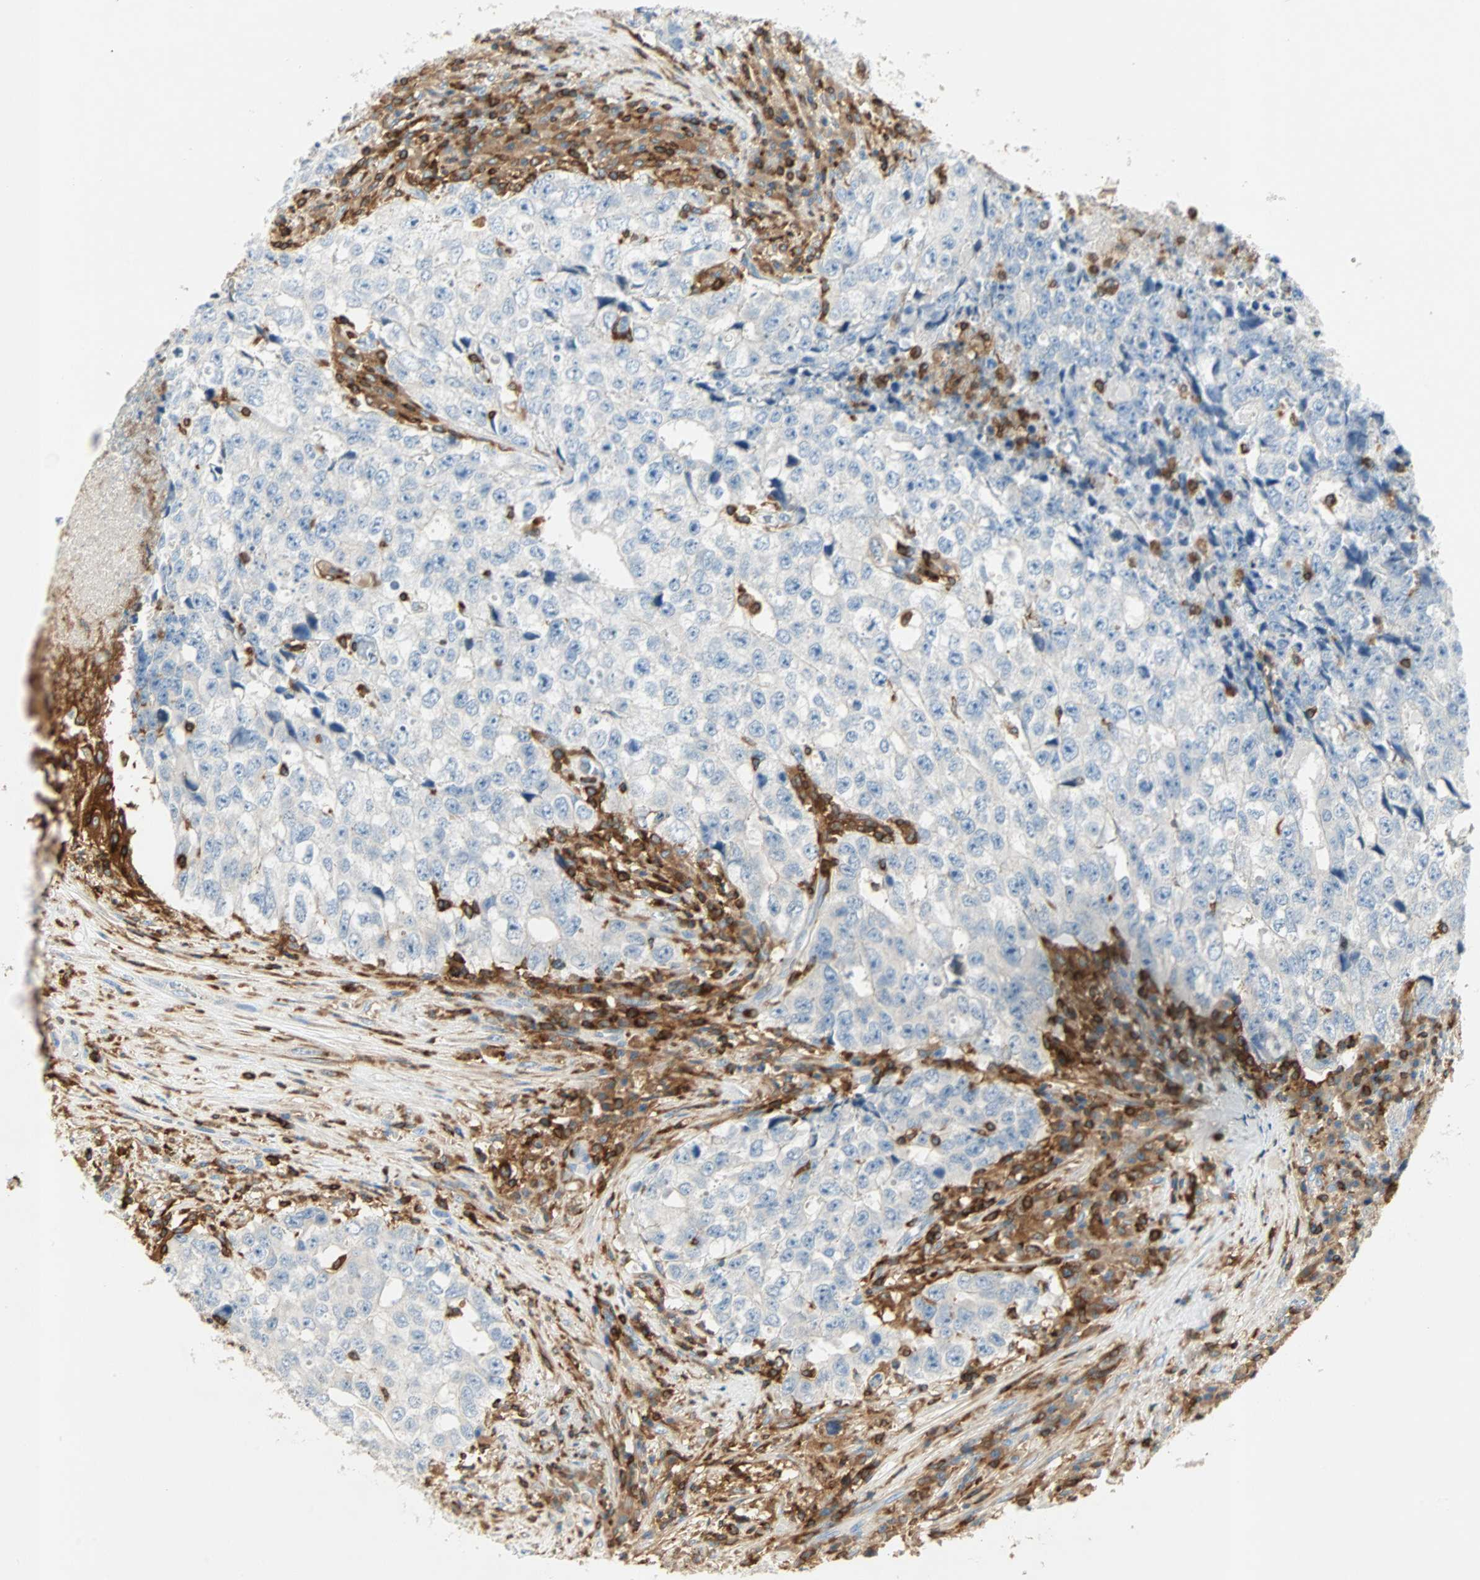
{"staining": {"intensity": "negative", "quantity": "none", "location": "none"}, "tissue": "testis cancer", "cell_type": "Tumor cells", "image_type": "cancer", "snomed": [{"axis": "morphology", "description": "Necrosis, NOS"}, {"axis": "morphology", "description": "Carcinoma, Embryonal, NOS"}, {"axis": "topography", "description": "Testis"}], "caption": "Histopathology image shows no significant protein positivity in tumor cells of testis embryonal carcinoma. The staining is performed using DAB brown chromogen with nuclei counter-stained in using hematoxylin.", "gene": "FMNL1", "patient": {"sex": "male", "age": 19}}